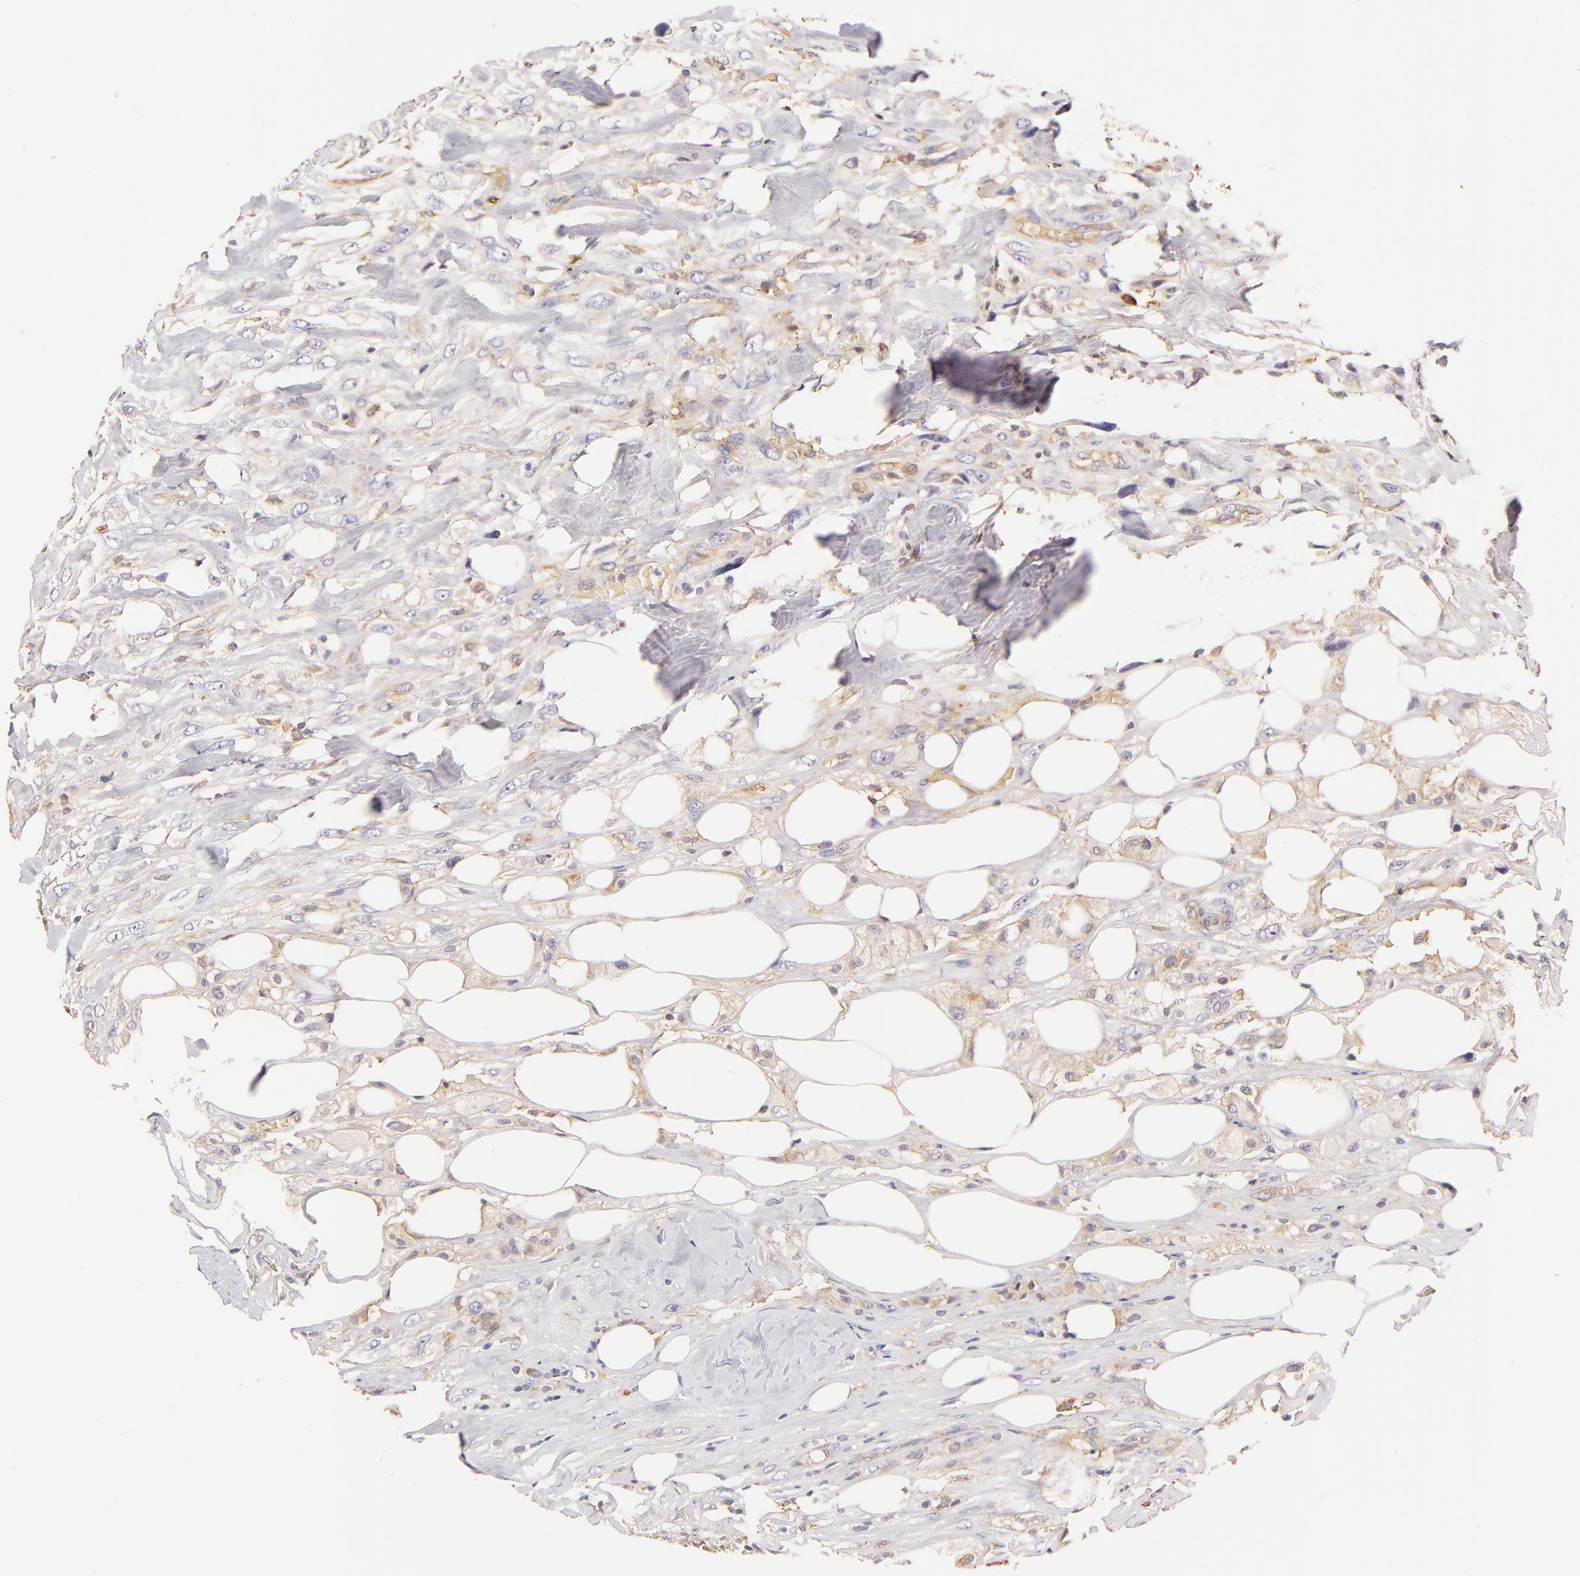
{"staining": {"intensity": "moderate", "quantity": "25%-75%", "location": "cytoplasmic/membranous"}, "tissue": "breast cancer", "cell_type": "Tumor cells", "image_type": "cancer", "snomed": [{"axis": "morphology", "description": "Neoplasm, malignant, NOS"}, {"axis": "topography", "description": "Breast"}], "caption": "Protein expression analysis of human neoplasm (malignant) (breast) reveals moderate cytoplasmic/membranous expression in about 25%-75% of tumor cells.", "gene": "CD2AP", "patient": {"sex": "female", "age": 50}}